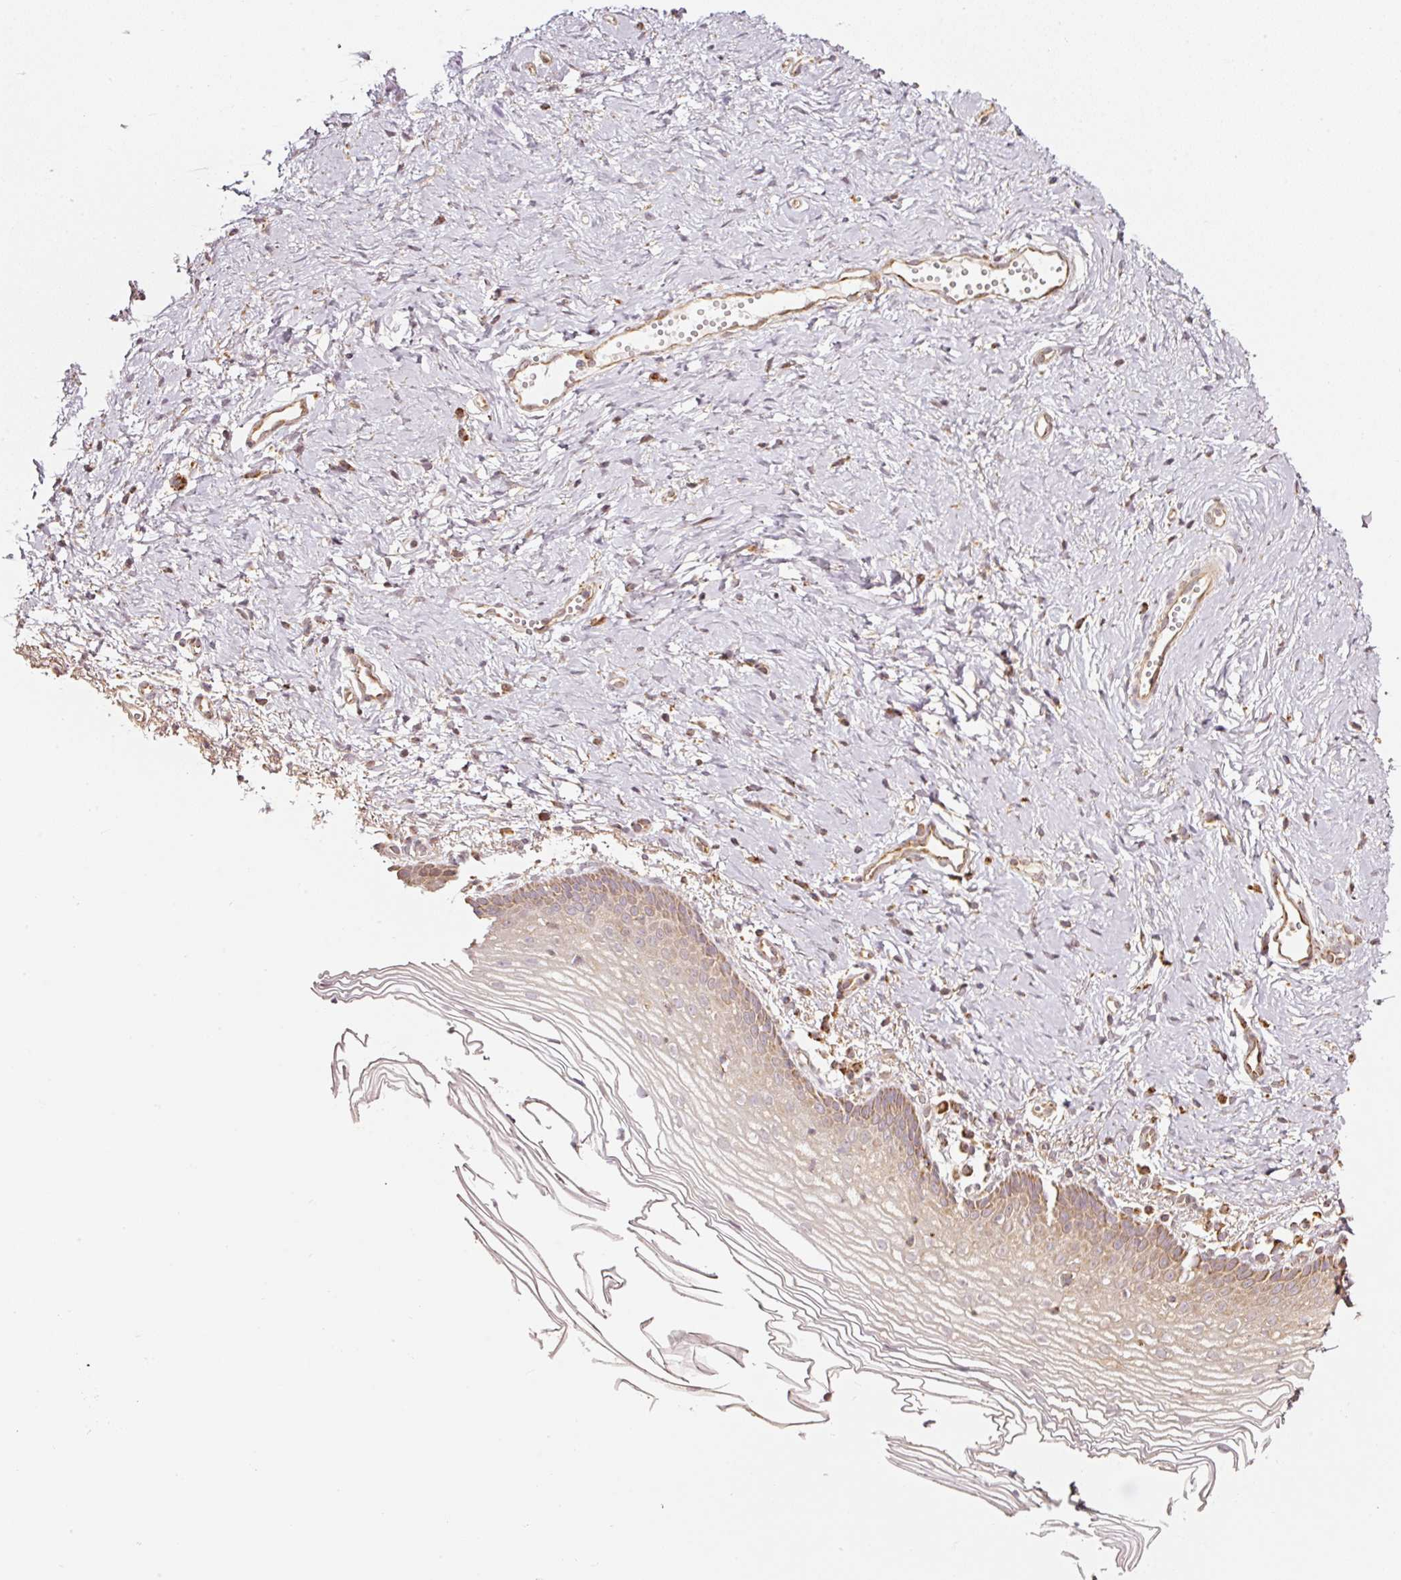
{"staining": {"intensity": "weak", "quantity": "25%-75%", "location": "cytoplasmic/membranous,nuclear"}, "tissue": "vagina", "cell_type": "Squamous epithelial cells", "image_type": "normal", "snomed": [{"axis": "morphology", "description": "Normal tissue, NOS"}, {"axis": "topography", "description": "Vagina"}], "caption": "Protein analysis of unremarkable vagina shows weak cytoplasmic/membranous,nuclear expression in approximately 25%-75% of squamous epithelial cells. (DAB = brown stain, brightfield microscopy at high magnification).", "gene": "RAB35", "patient": {"sex": "female", "age": 56}}